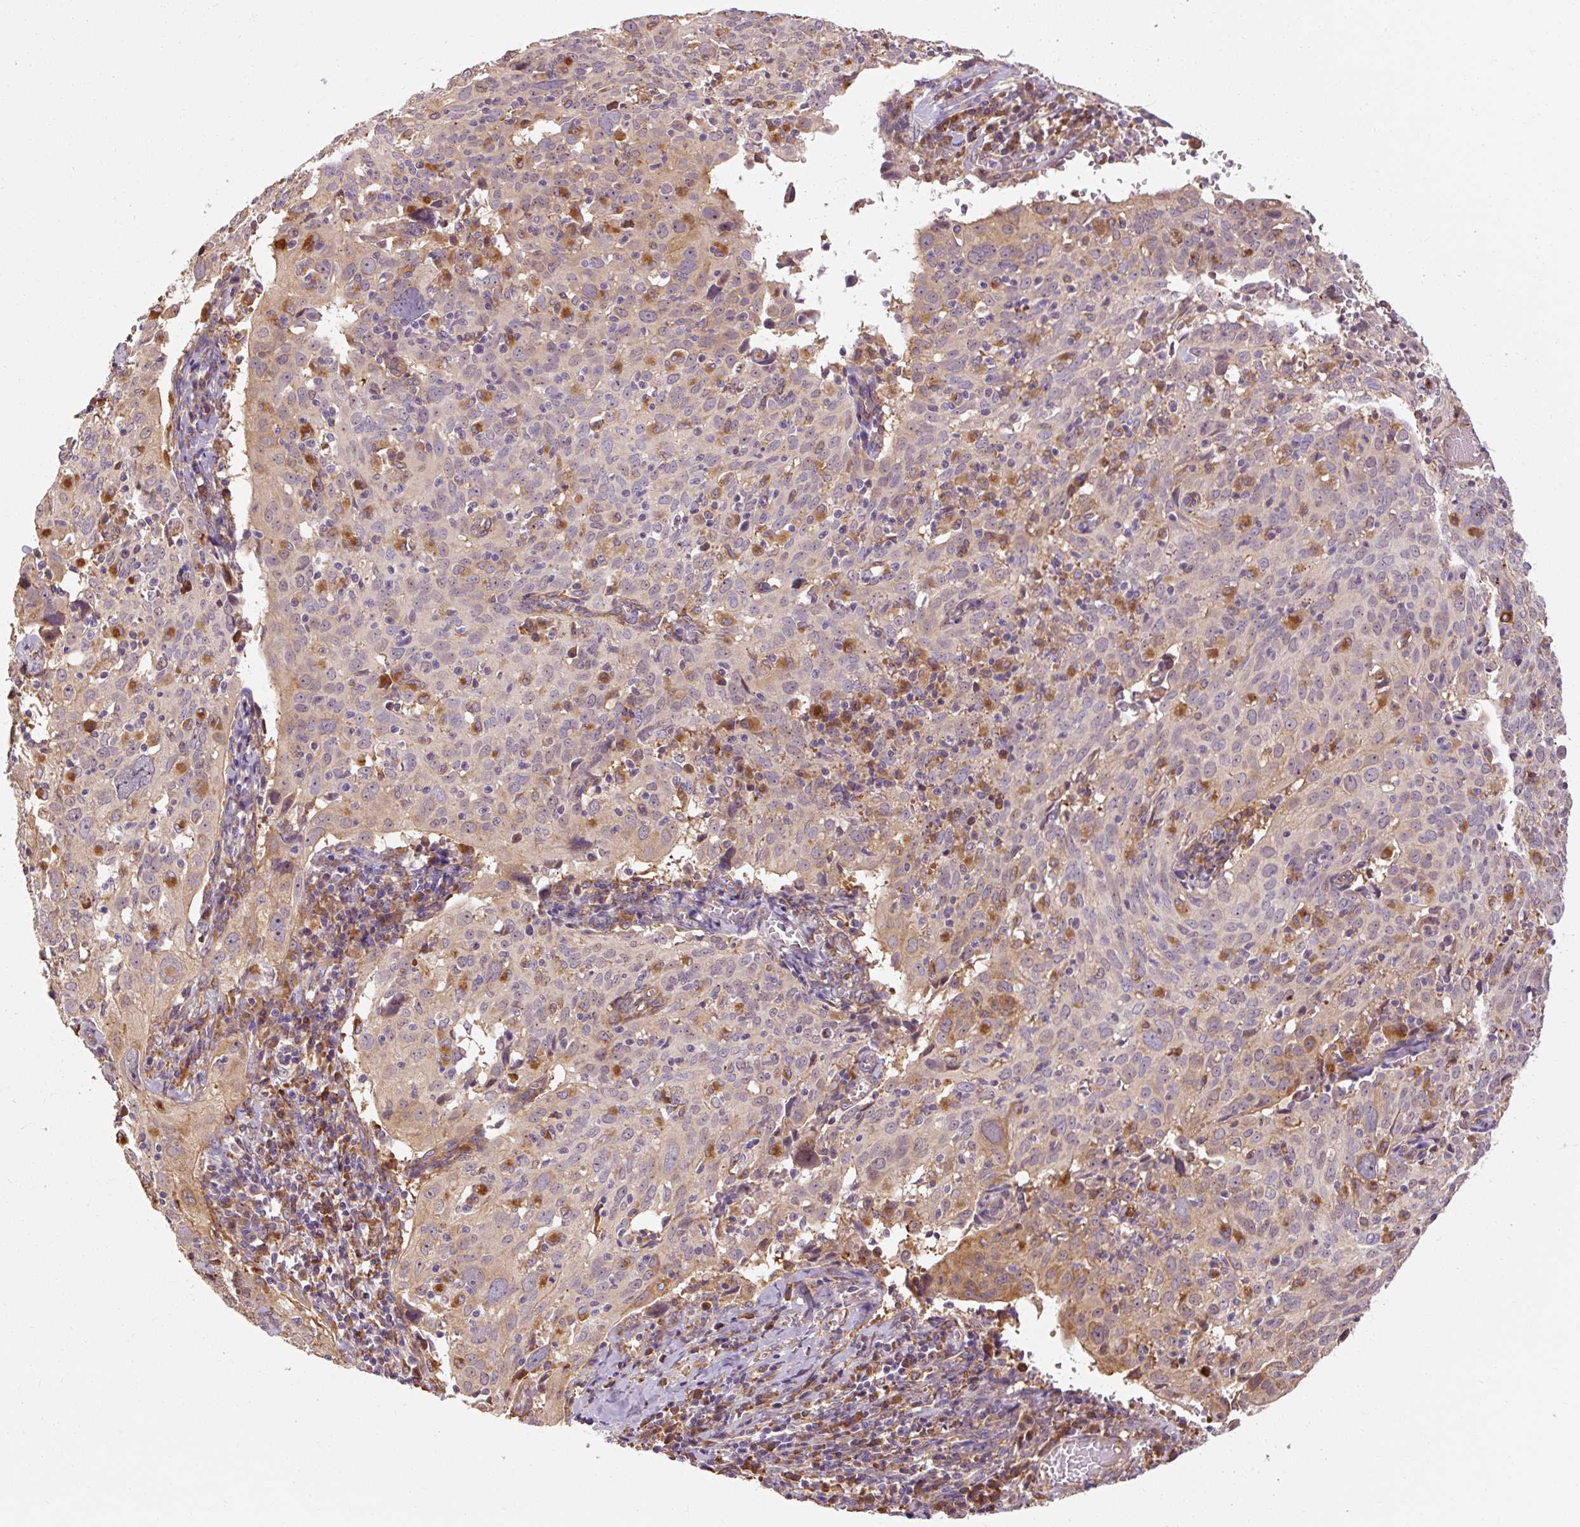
{"staining": {"intensity": "moderate", "quantity": "25%-75%", "location": "cytoplasmic/membranous"}, "tissue": "cervical cancer", "cell_type": "Tumor cells", "image_type": "cancer", "snomed": [{"axis": "morphology", "description": "Squamous cell carcinoma, NOS"}, {"axis": "topography", "description": "Cervix"}], "caption": "Cervical cancer stained for a protein displays moderate cytoplasmic/membranous positivity in tumor cells.", "gene": "TBC1D4", "patient": {"sex": "female", "age": 31}}